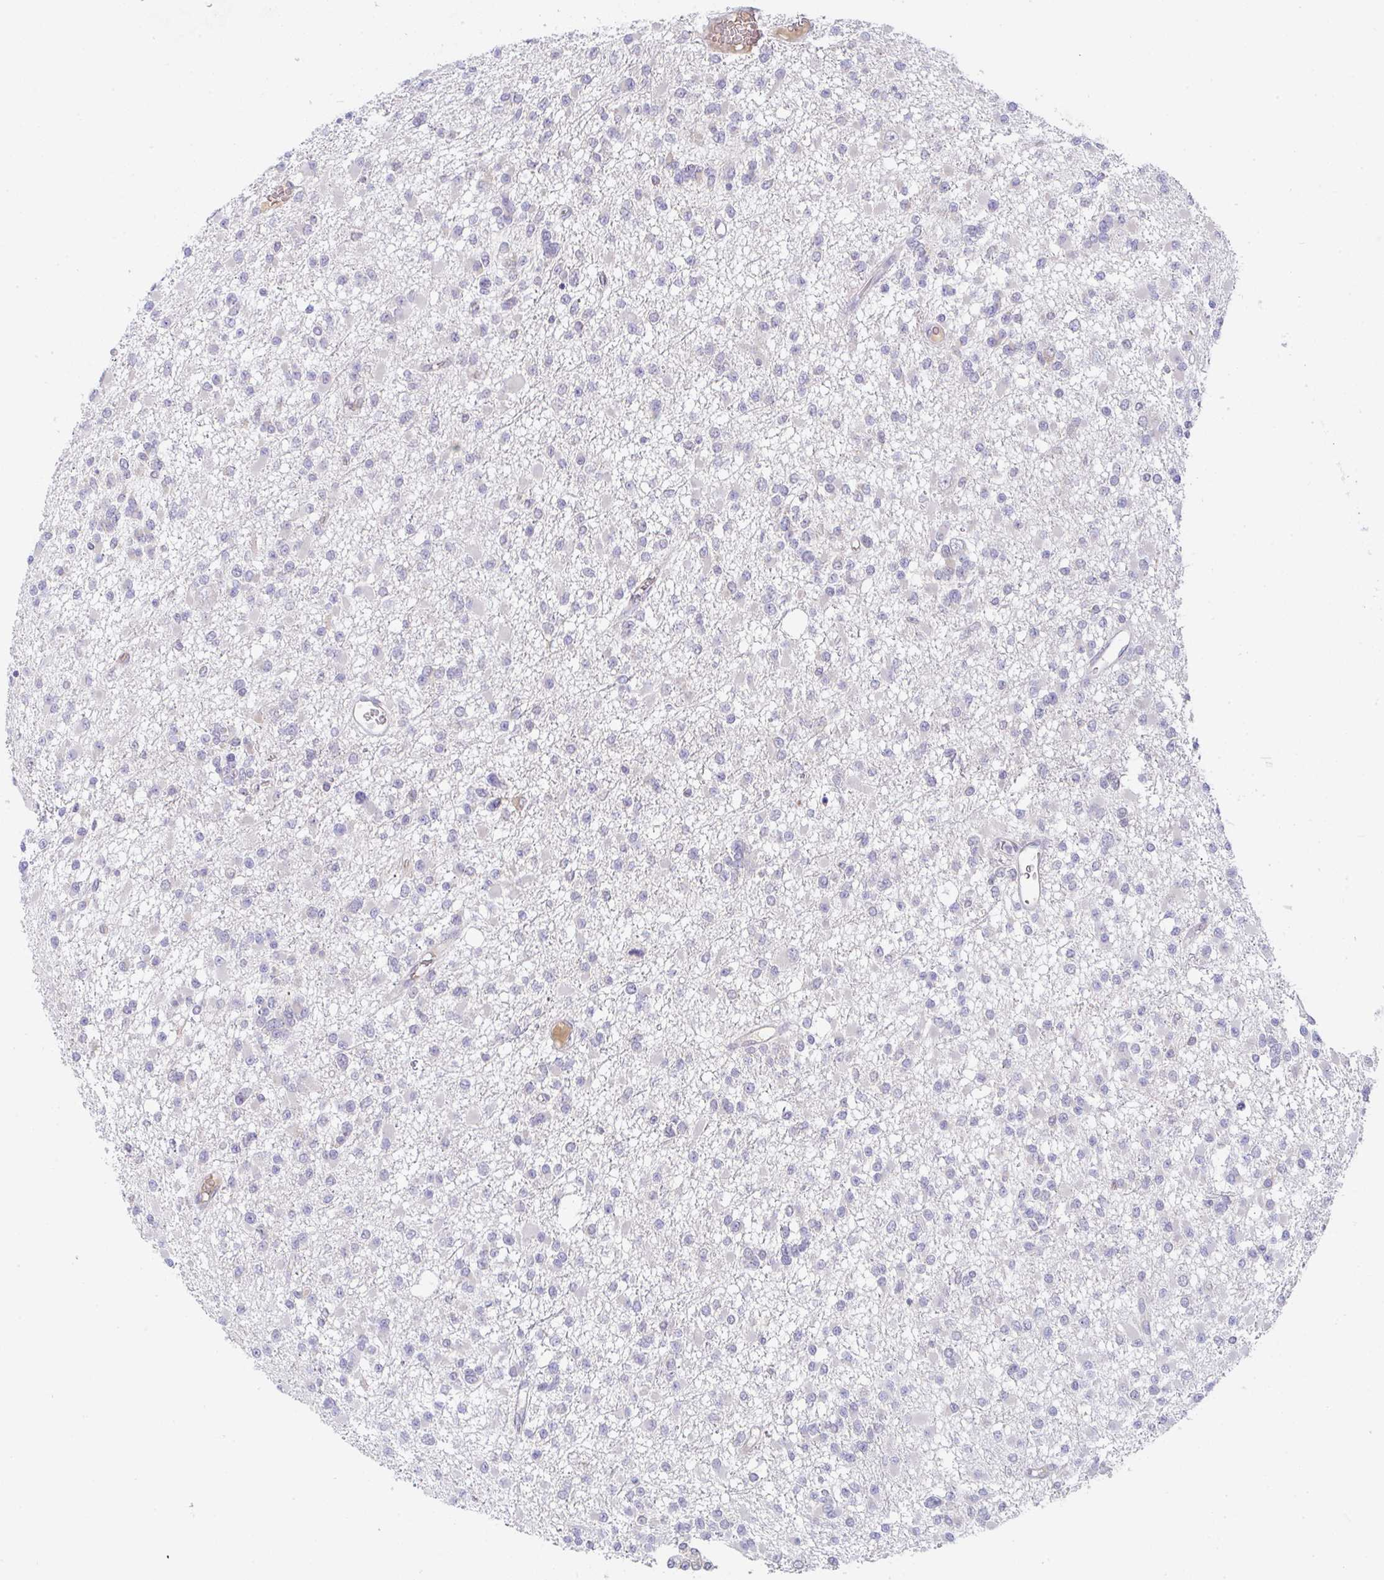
{"staining": {"intensity": "negative", "quantity": "none", "location": "none"}, "tissue": "glioma", "cell_type": "Tumor cells", "image_type": "cancer", "snomed": [{"axis": "morphology", "description": "Glioma, malignant, Low grade"}, {"axis": "topography", "description": "Brain"}], "caption": "Tumor cells are negative for brown protein staining in glioma.", "gene": "DERL2", "patient": {"sex": "female", "age": 22}}